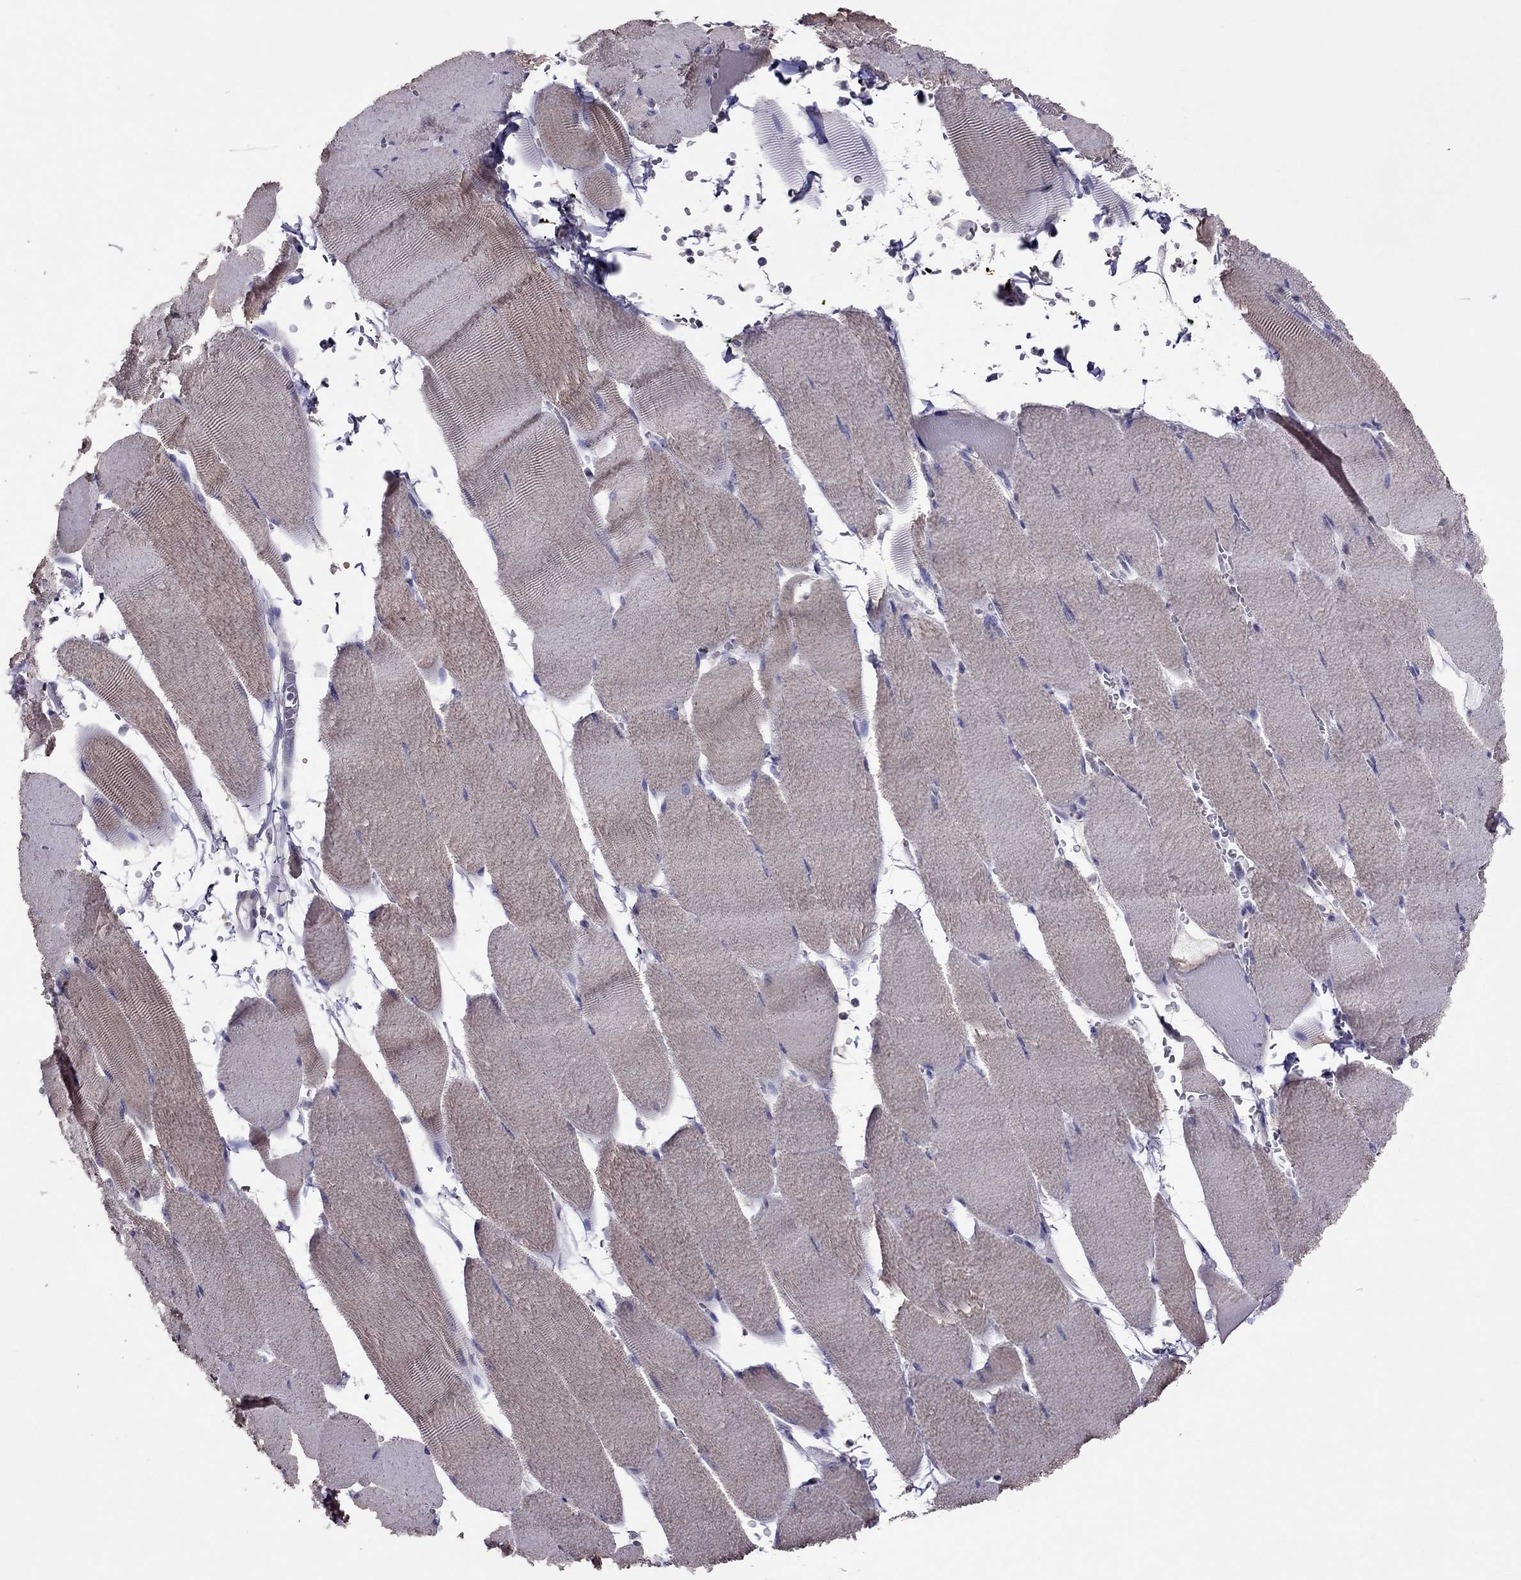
{"staining": {"intensity": "weak", "quantity": "25%-75%", "location": "cytoplasmic/membranous"}, "tissue": "skeletal muscle", "cell_type": "Myocytes", "image_type": "normal", "snomed": [{"axis": "morphology", "description": "Normal tissue, NOS"}, {"axis": "topography", "description": "Skeletal muscle"}], "caption": "Benign skeletal muscle displays weak cytoplasmic/membranous positivity in approximately 25%-75% of myocytes.", "gene": "LRRC46", "patient": {"sex": "male", "age": 56}}